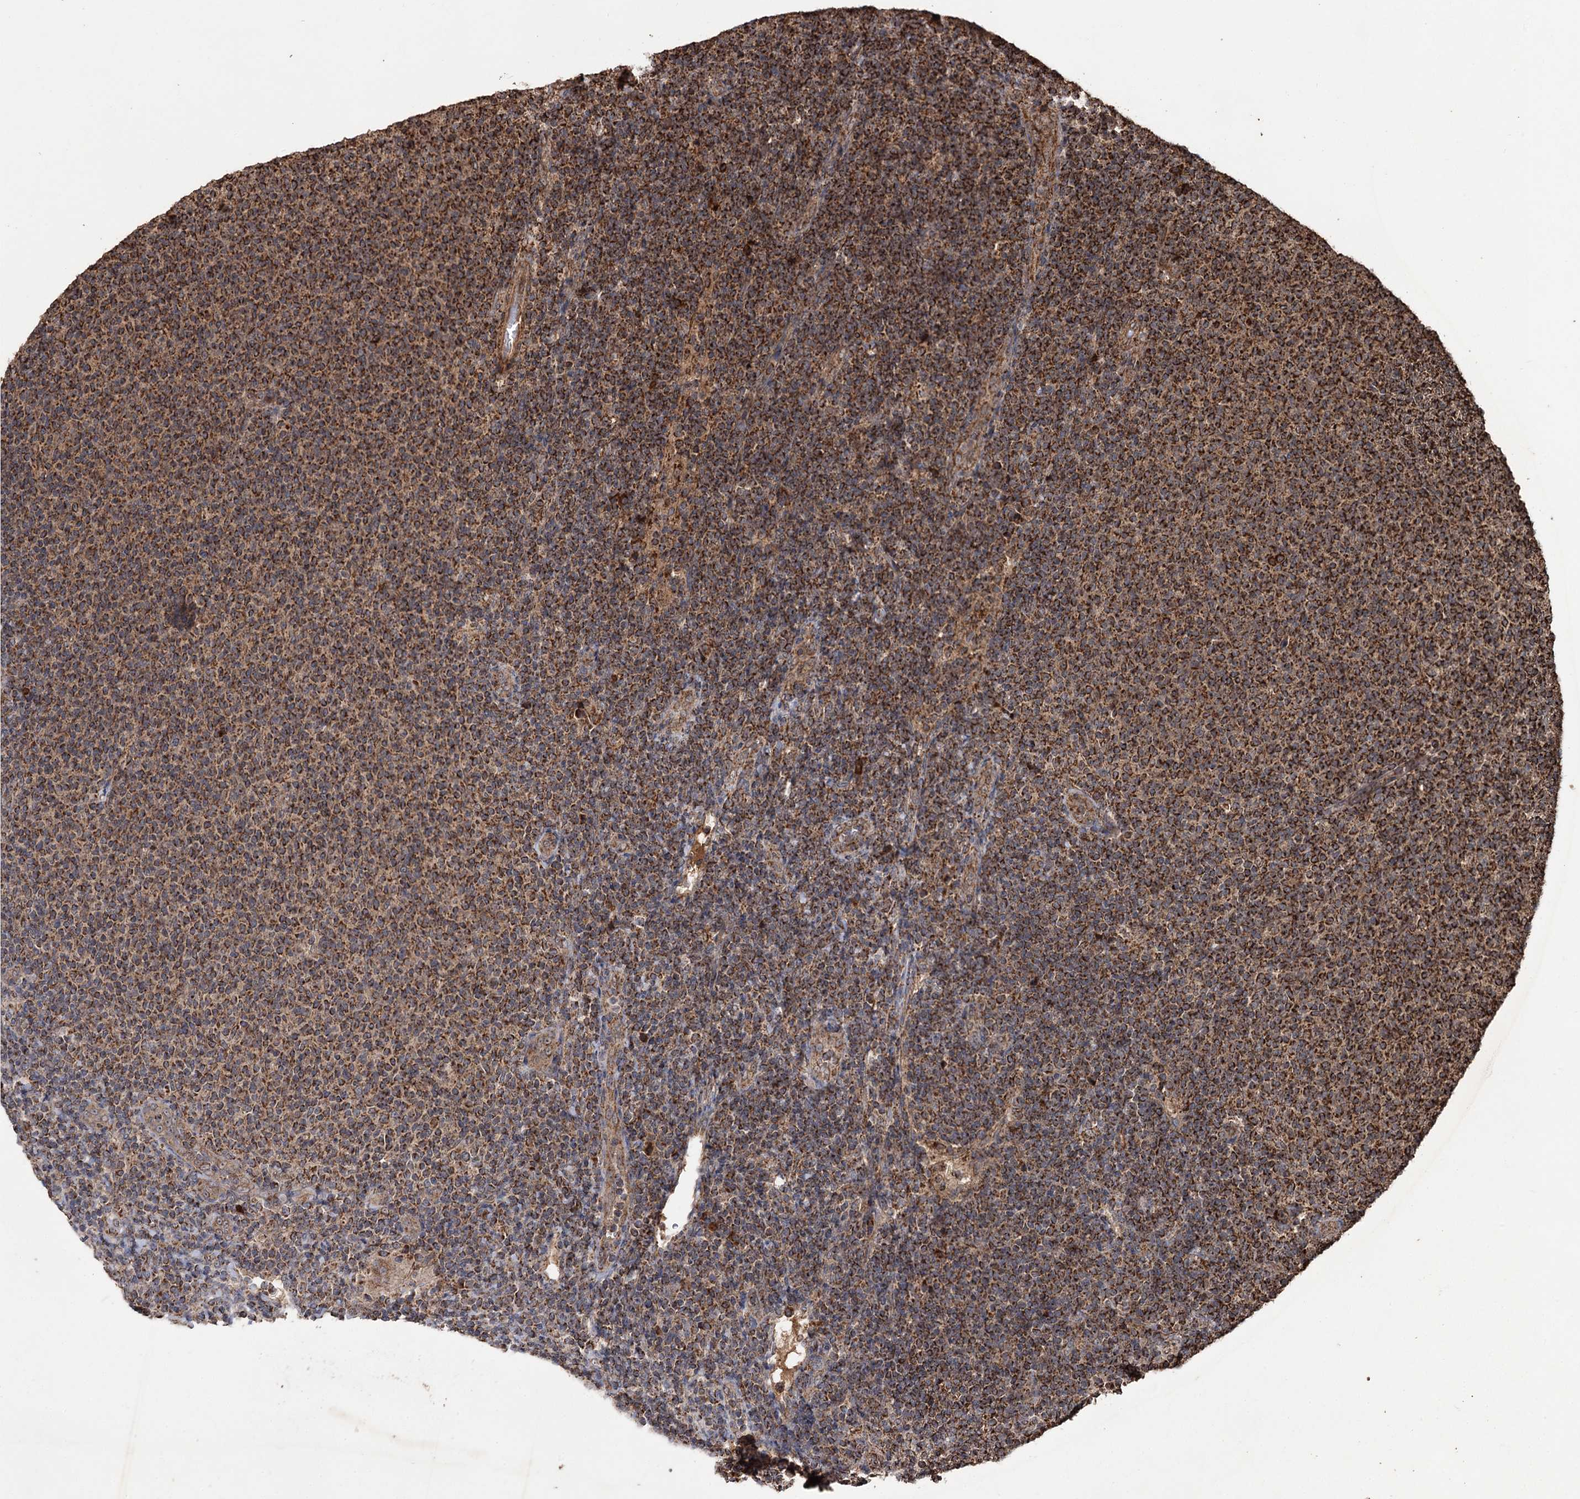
{"staining": {"intensity": "moderate", "quantity": ">75%", "location": "cytoplasmic/membranous"}, "tissue": "lymphoma", "cell_type": "Tumor cells", "image_type": "cancer", "snomed": [{"axis": "morphology", "description": "Malignant lymphoma, non-Hodgkin's type, Low grade"}, {"axis": "topography", "description": "Lymph node"}], "caption": "A photomicrograph showing moderate cytoplasmic/membranous expression in about >75% of tumor cells in low-grade malignant lymphoma, non-Hodgkin's type, as visualized by brown immunohistochemical staining.", "gene": "IPO4", "patient": {"sex": "male", "age": 66}}